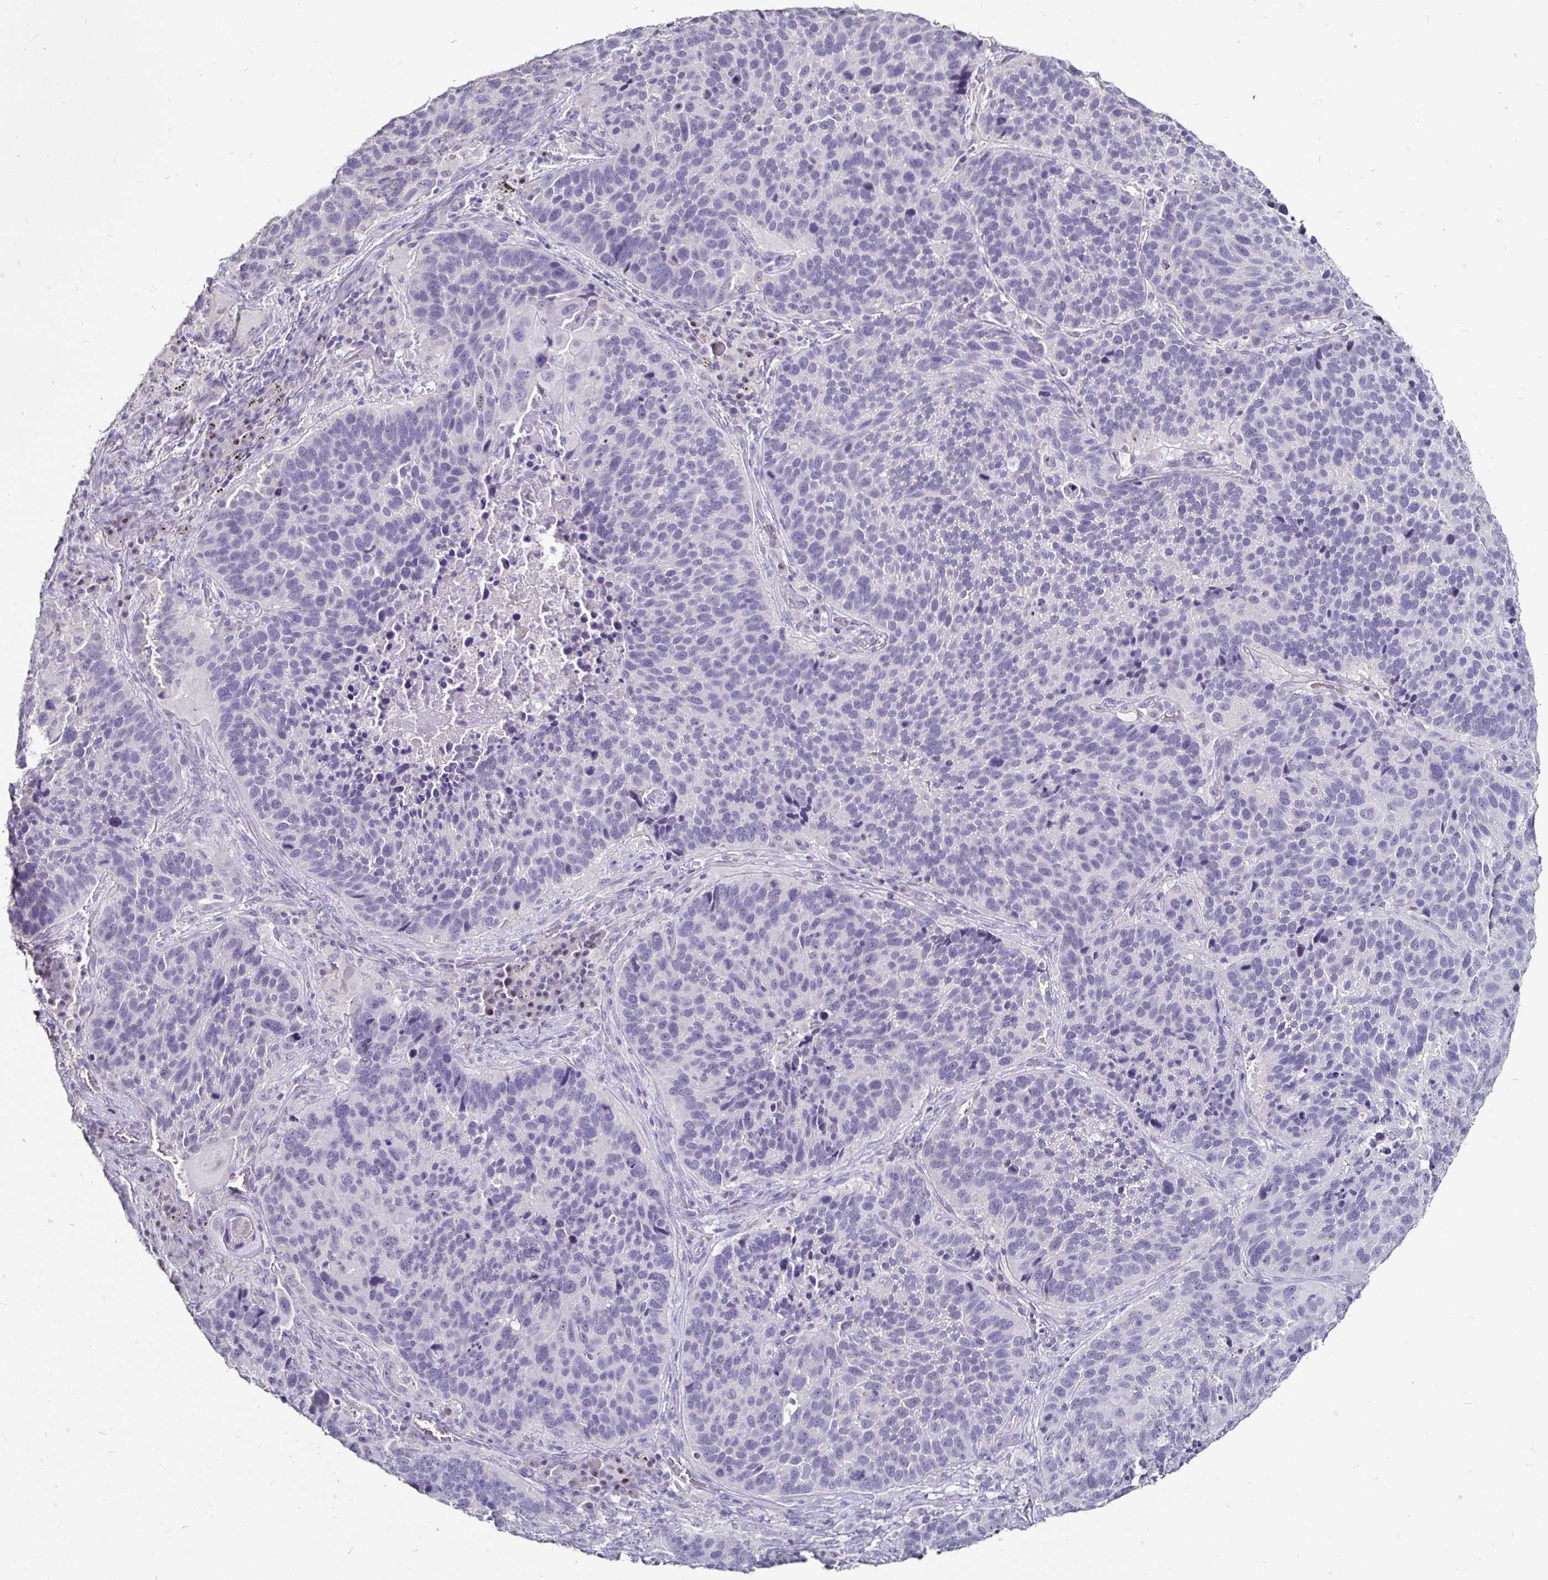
{"staining": {"intensity": "negative", "quantity": "none", "location": "none"}, "tissue": "lung cancer", "cell_type": "Tumor cells", "image_type": "cancer", "snomed": [{"axis": "morphology", "description": "Squamous cell carcinoma, NOS"}, {"axis": "topography", "description": "Lung"}], "caption": "Immunohistochemical staining of lung squamous cell carcinoma reveals no significant expression in tumor cells.", "gene": "FAIM2", "patient": {"sex": "male", "age": 68}}